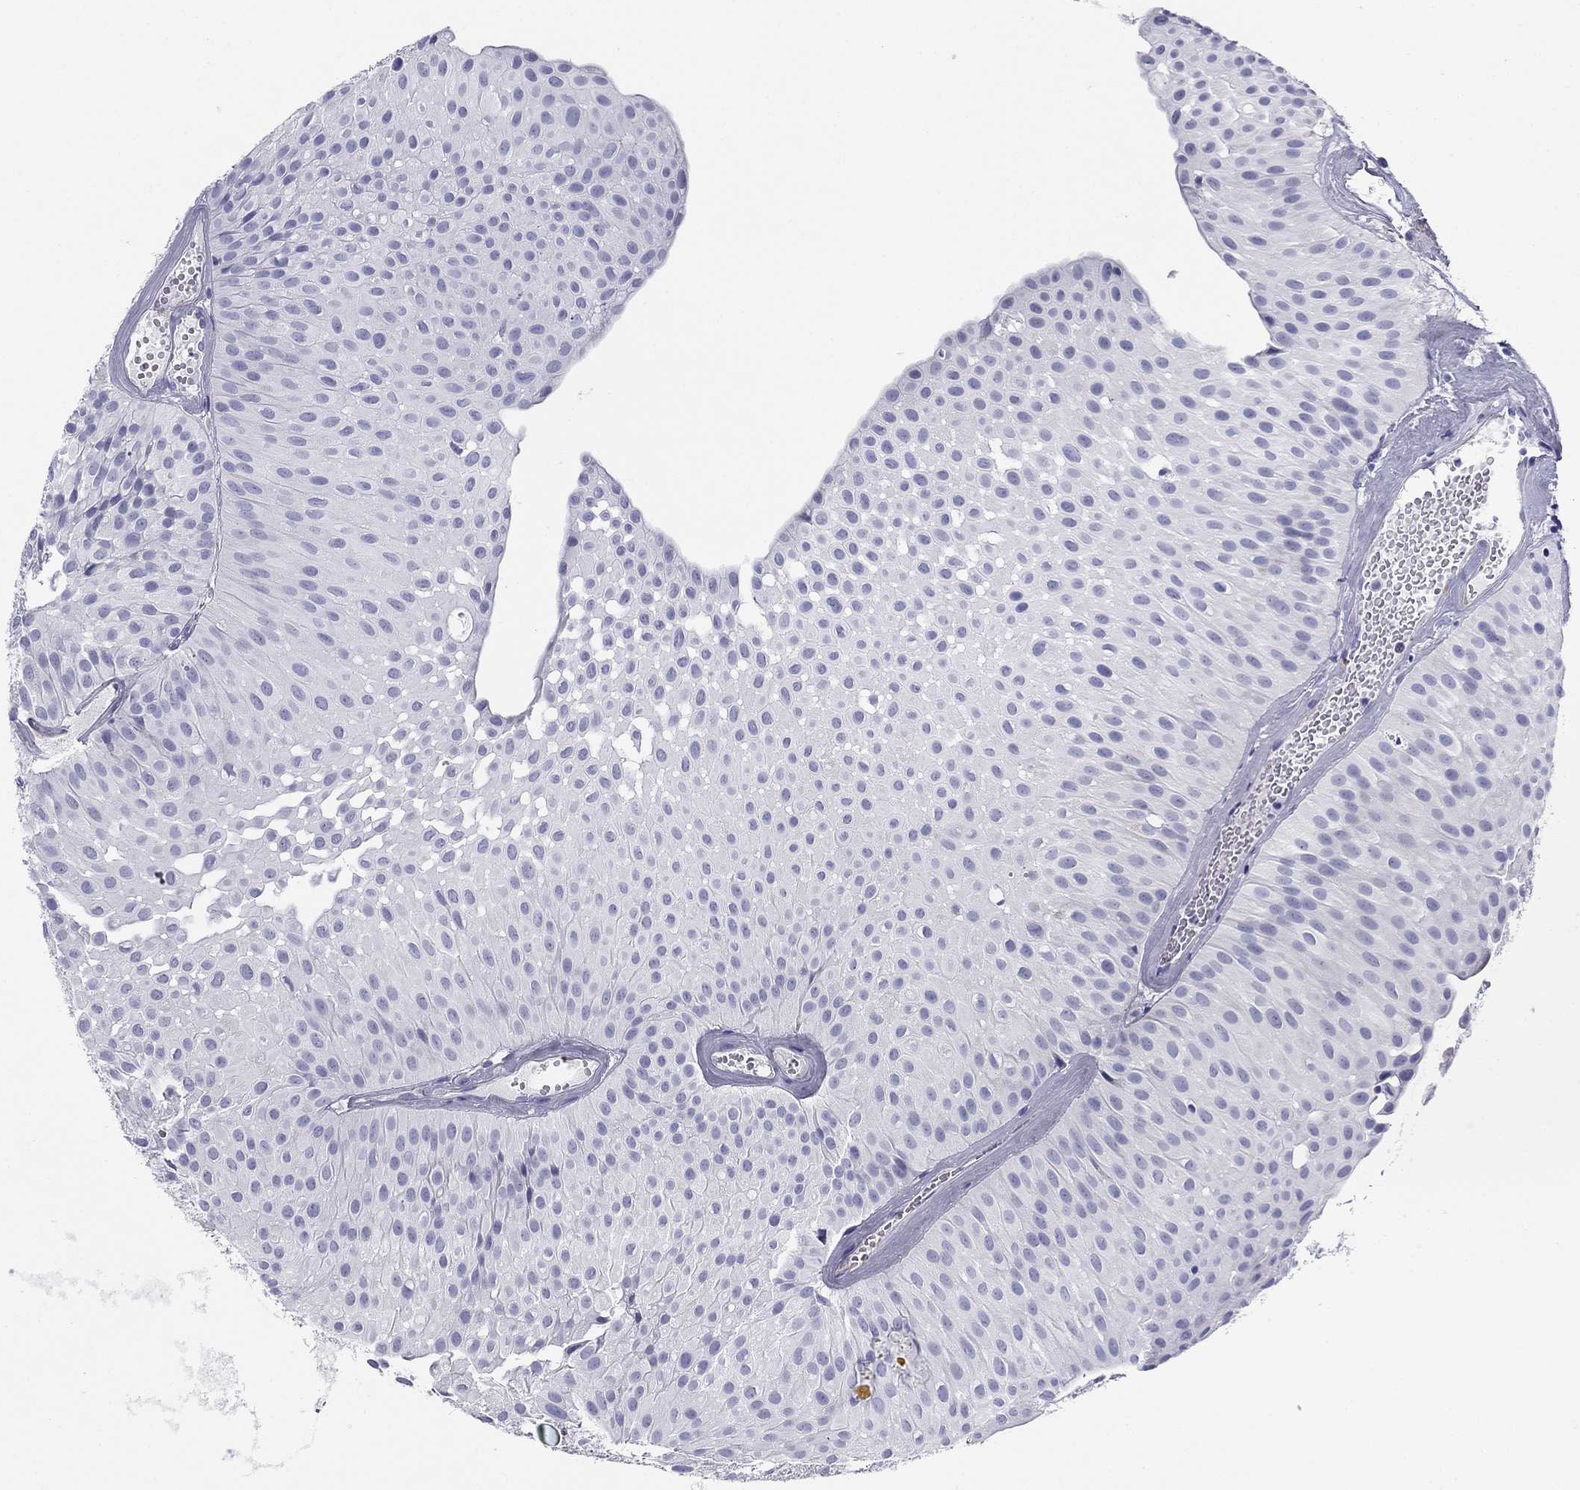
{"staining": {"intensity": "negative", "quantity": "none", "location": "none"}, "tissue": "urothelial cancer", "cell_type": "Tumor cells", "image_type": "cancer", "snomed": [{"axis": "morphology", "description": "Urothelial carcinoma, Low grade"}, {"axis": "topography", "description": "Urinary bladder"}], "caption": "A micrograph of human urothelial cancer is negative for staining in tumor cells.", "gene": "ZP2", "patient": {"sex": "male", "age": 64}}